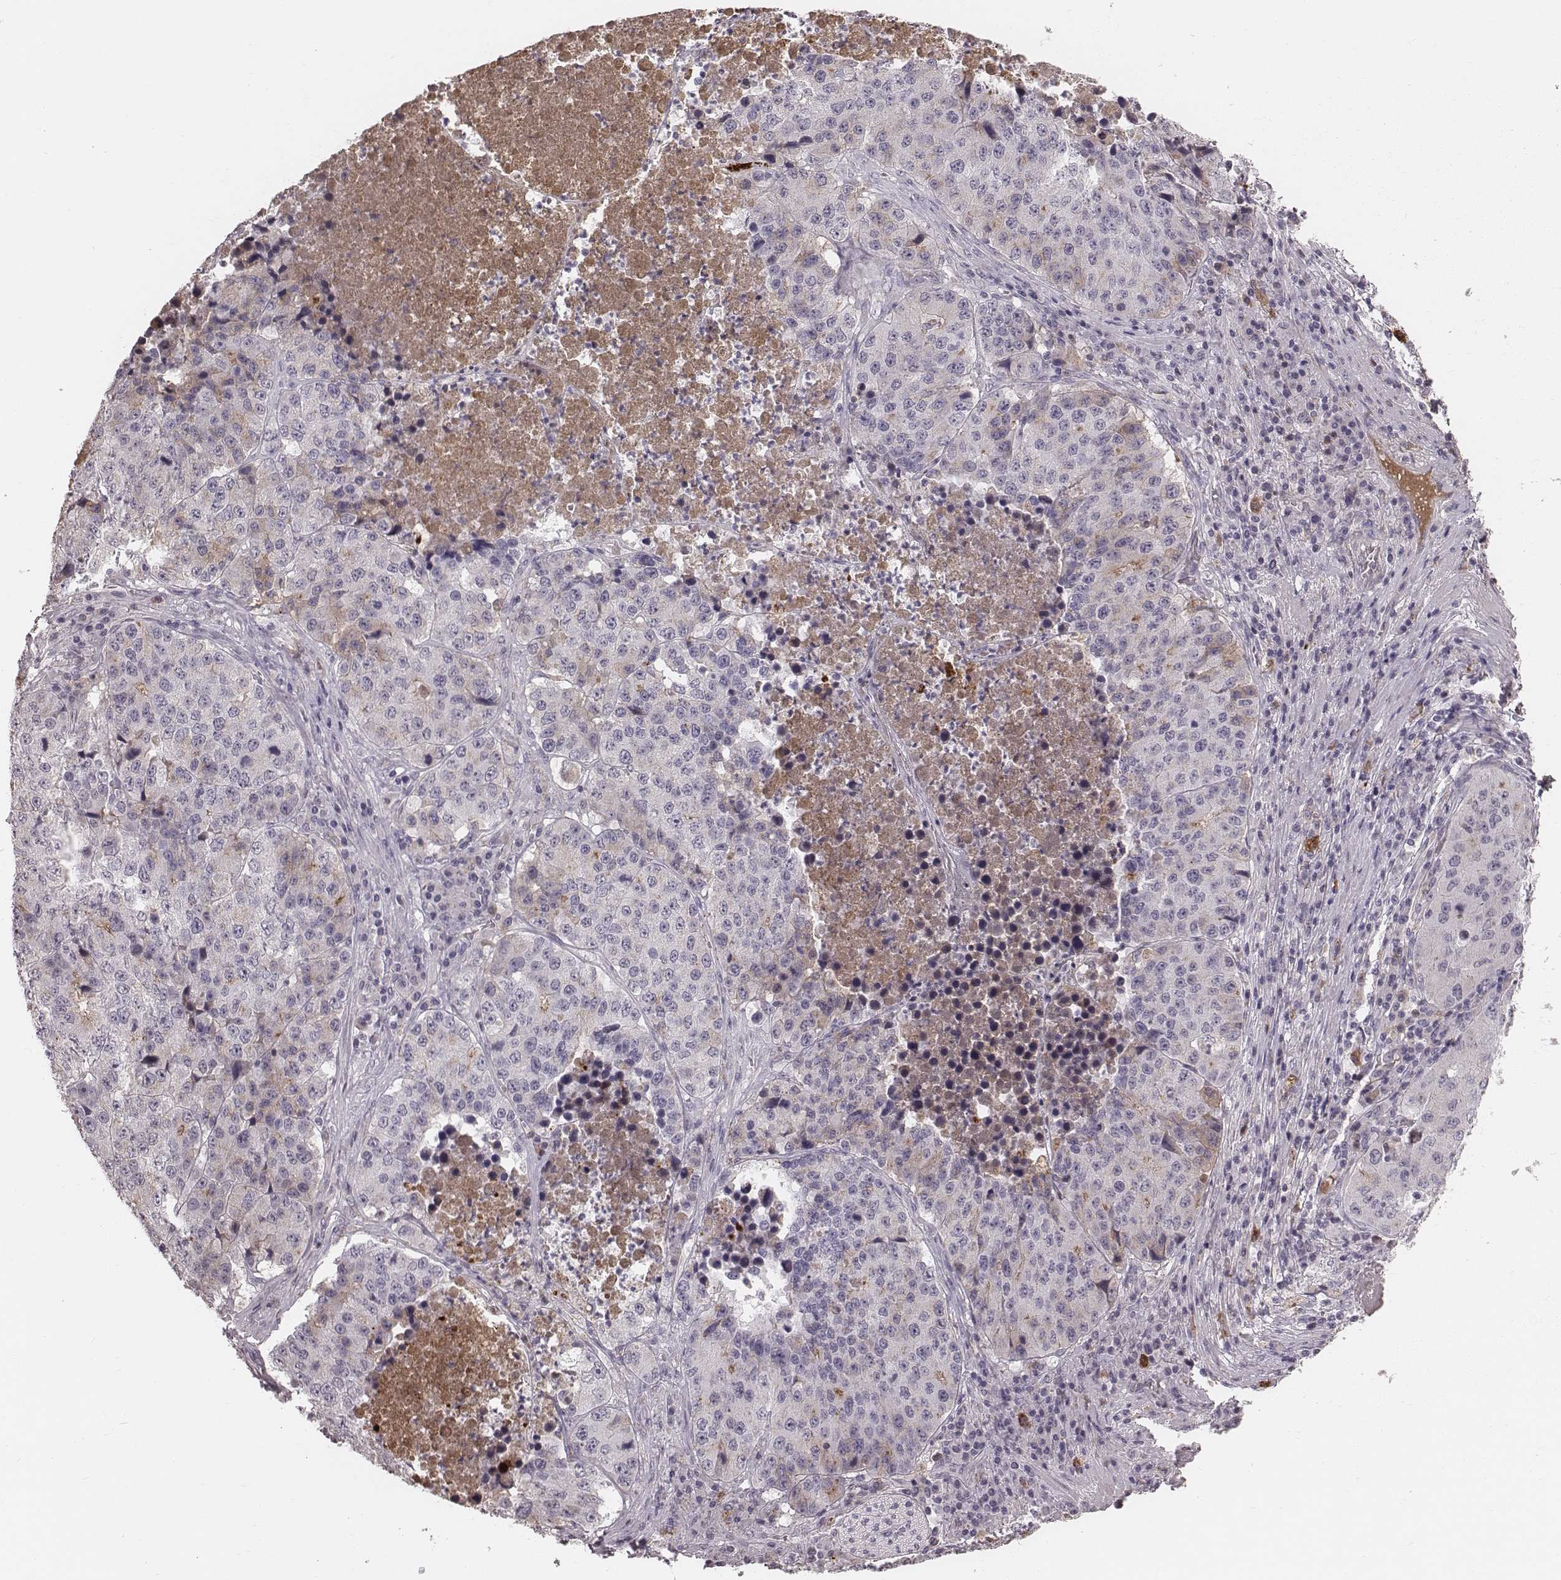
{"staining": {"intensity": "negative", "quantity": "none", "location": "none"}, "tissue": "stomach cancer", "cell_type": "Tumor cells", "image_type": "cancer", "snomed": [{"axis": "morphology", "description": "Adenocarcinoma, NOS"}, {"axis": "topography", "description": "Stomach"}], "caption": "Histopathology image shows no protein staining in tumor cells of stomach cancer (adenocarcinoma) tissue. (Stains: DAB immunohistochemistry with hematoxylin counter stain, Microscopy: brightfield microscopy at high magnification).", "gene": "CFTR", "patient": {"sex": "male", "age": 71}}